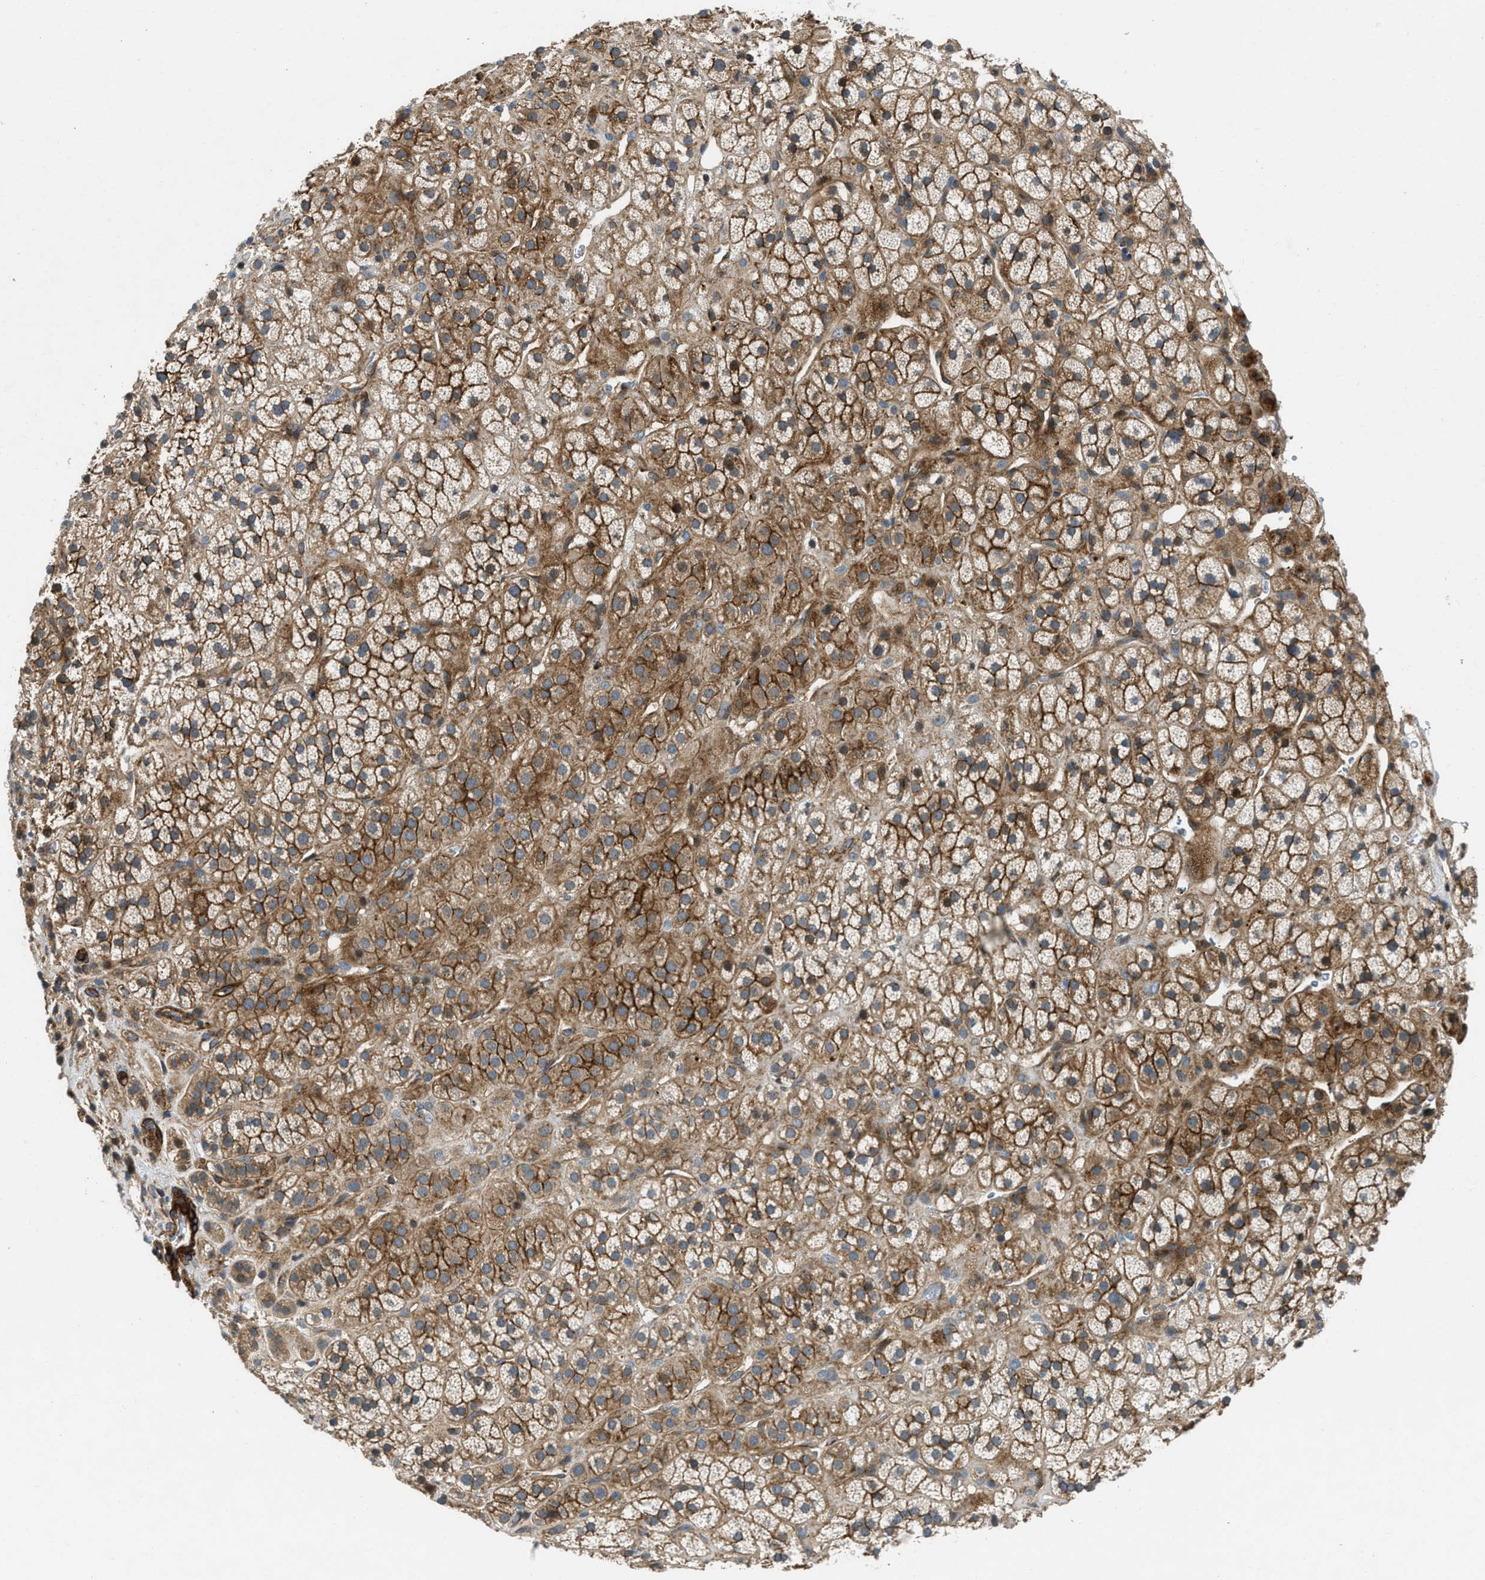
{"staining": {"intensity": "moderate", "quantity": ">75%", "location": "cytoplasmic/membranous"}, "tissue": "adrenal gland", "cell_type": "Glandular cells", "image_type": "normal", "snomed": [{"axis": "morphology", "description": "Normal tissue, NOS"}, {"axis": "topography", "description": "Adrenal gland"}], "caption": "Unremarkable adrenal gland was stained to show a protein in brown. There is medium levels of moderate cytoplasmic/membranous expression in approximately >75% of glandular cells.", "gene": "NYNRIN", "patient": {"sex": "male", "age": 56}}